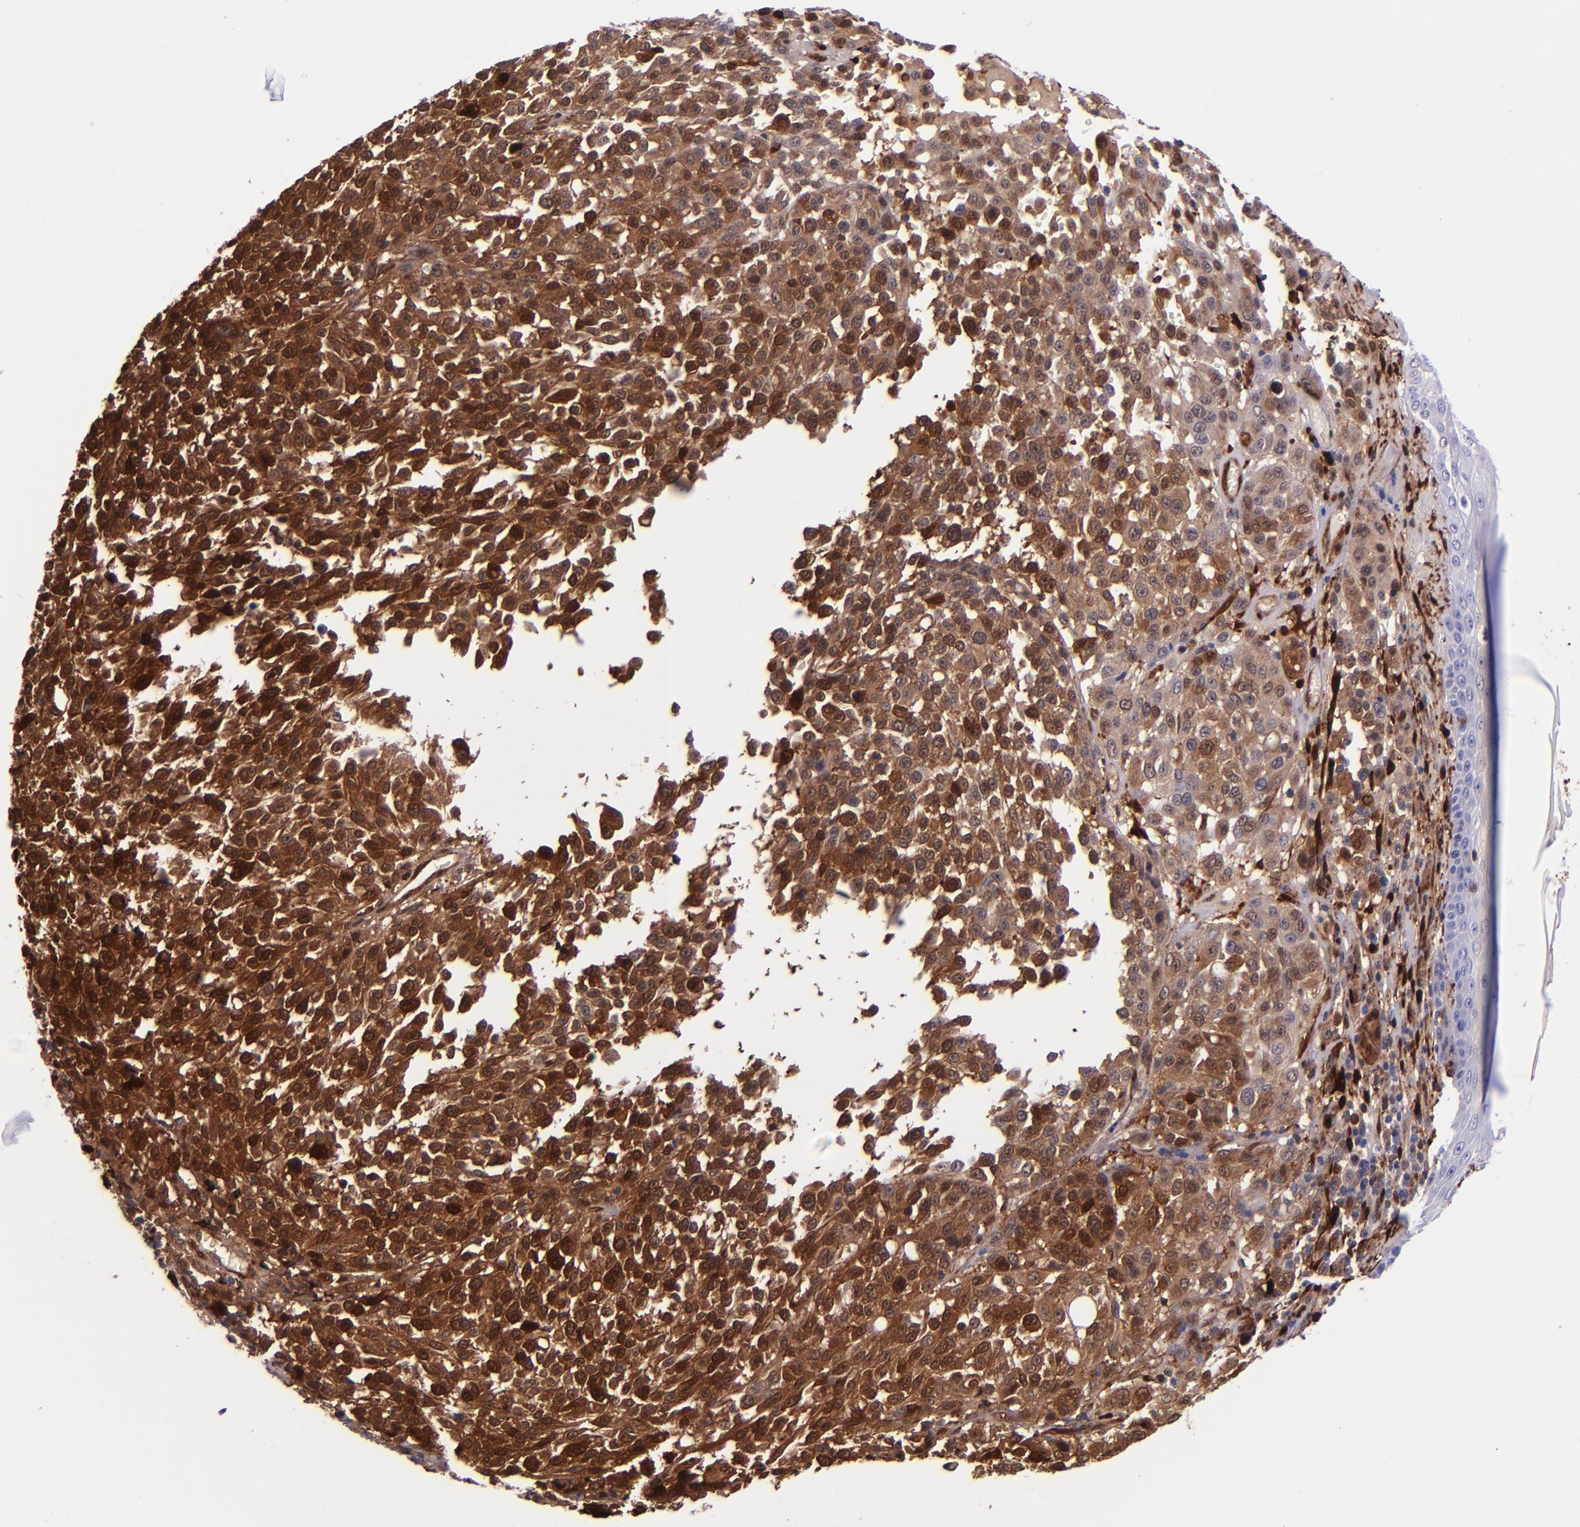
{"staining": {"intensity": "strong", "quantity": ">75%", "location": "cytoplasmic/membranous,nuclear"}, "tissue": "melanoma", "cell_type": "Tumor cells", "image_type": "cancer", "snomed": [{"axis": "morphology", "description": "Malignant melanoma, NOS"}, {"axis": "topography", "description": "Skin"}], "caption": "Malignant melanoma stained with IHC shows strong cytoplasmic/membranous and nuclear positivity in approximately >75% of tumor cells.", "gene": "LGALS1", "patient": {"sex": "female", "age": 49}}